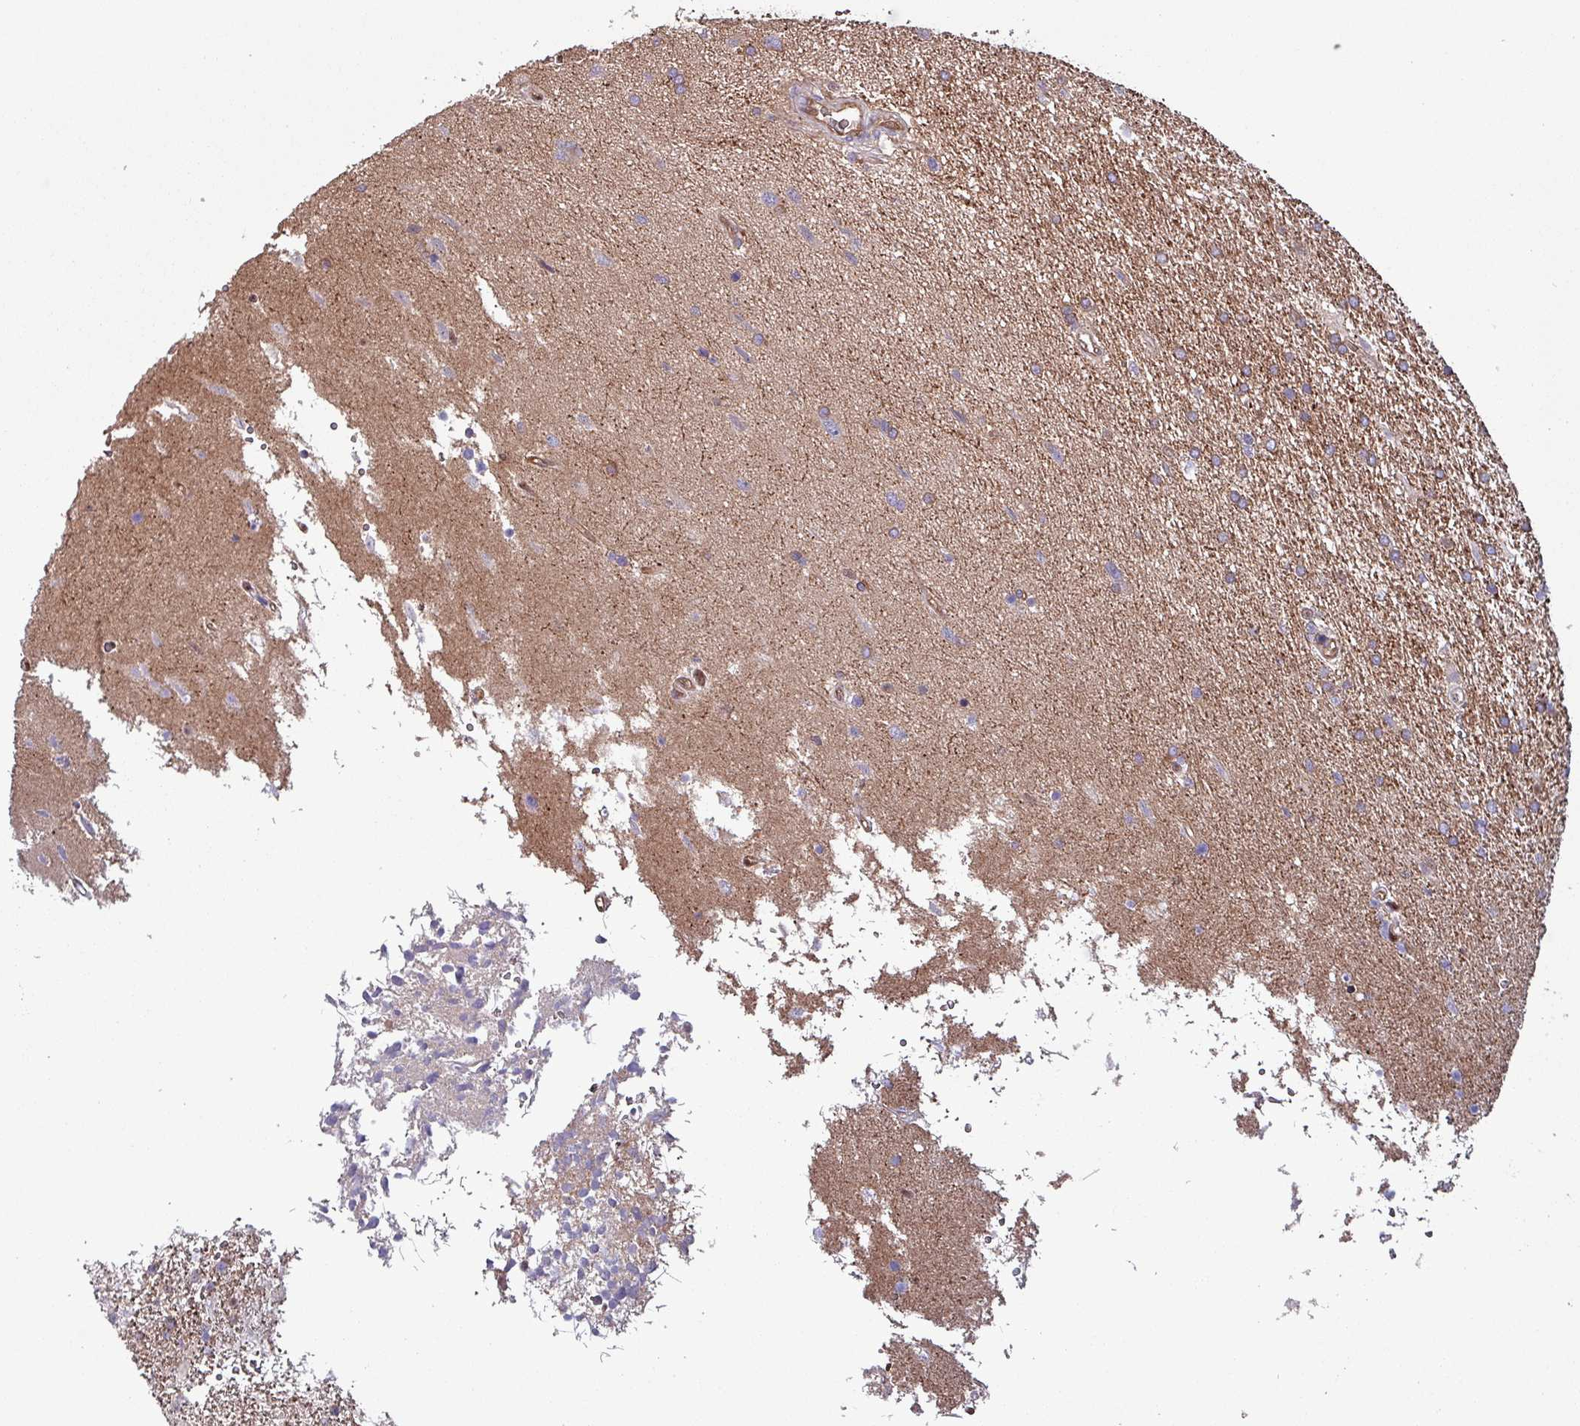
{"staining": {"intensity": "moderate", "quantity": ">75%", "location": "cytoplasmic/membranous"}, "tissue": "glioma", "cell_type": "Tumor cells", "image_type": "cancer", "snomed": [{"axis": "morphology", "description": "Glioma, malignant, High grade"}, {"axis": "topography", "description": "Brain"}], "caption": "Moderate cytoplasmic/membranous staining is appreciated in approximately >75% of tumor cells in malignant glioma (high-grade). (IHC, brightfield microscopy, high magnification).", "gene": "PSMB8", "patient": {"sex": "male", "age": 56}}